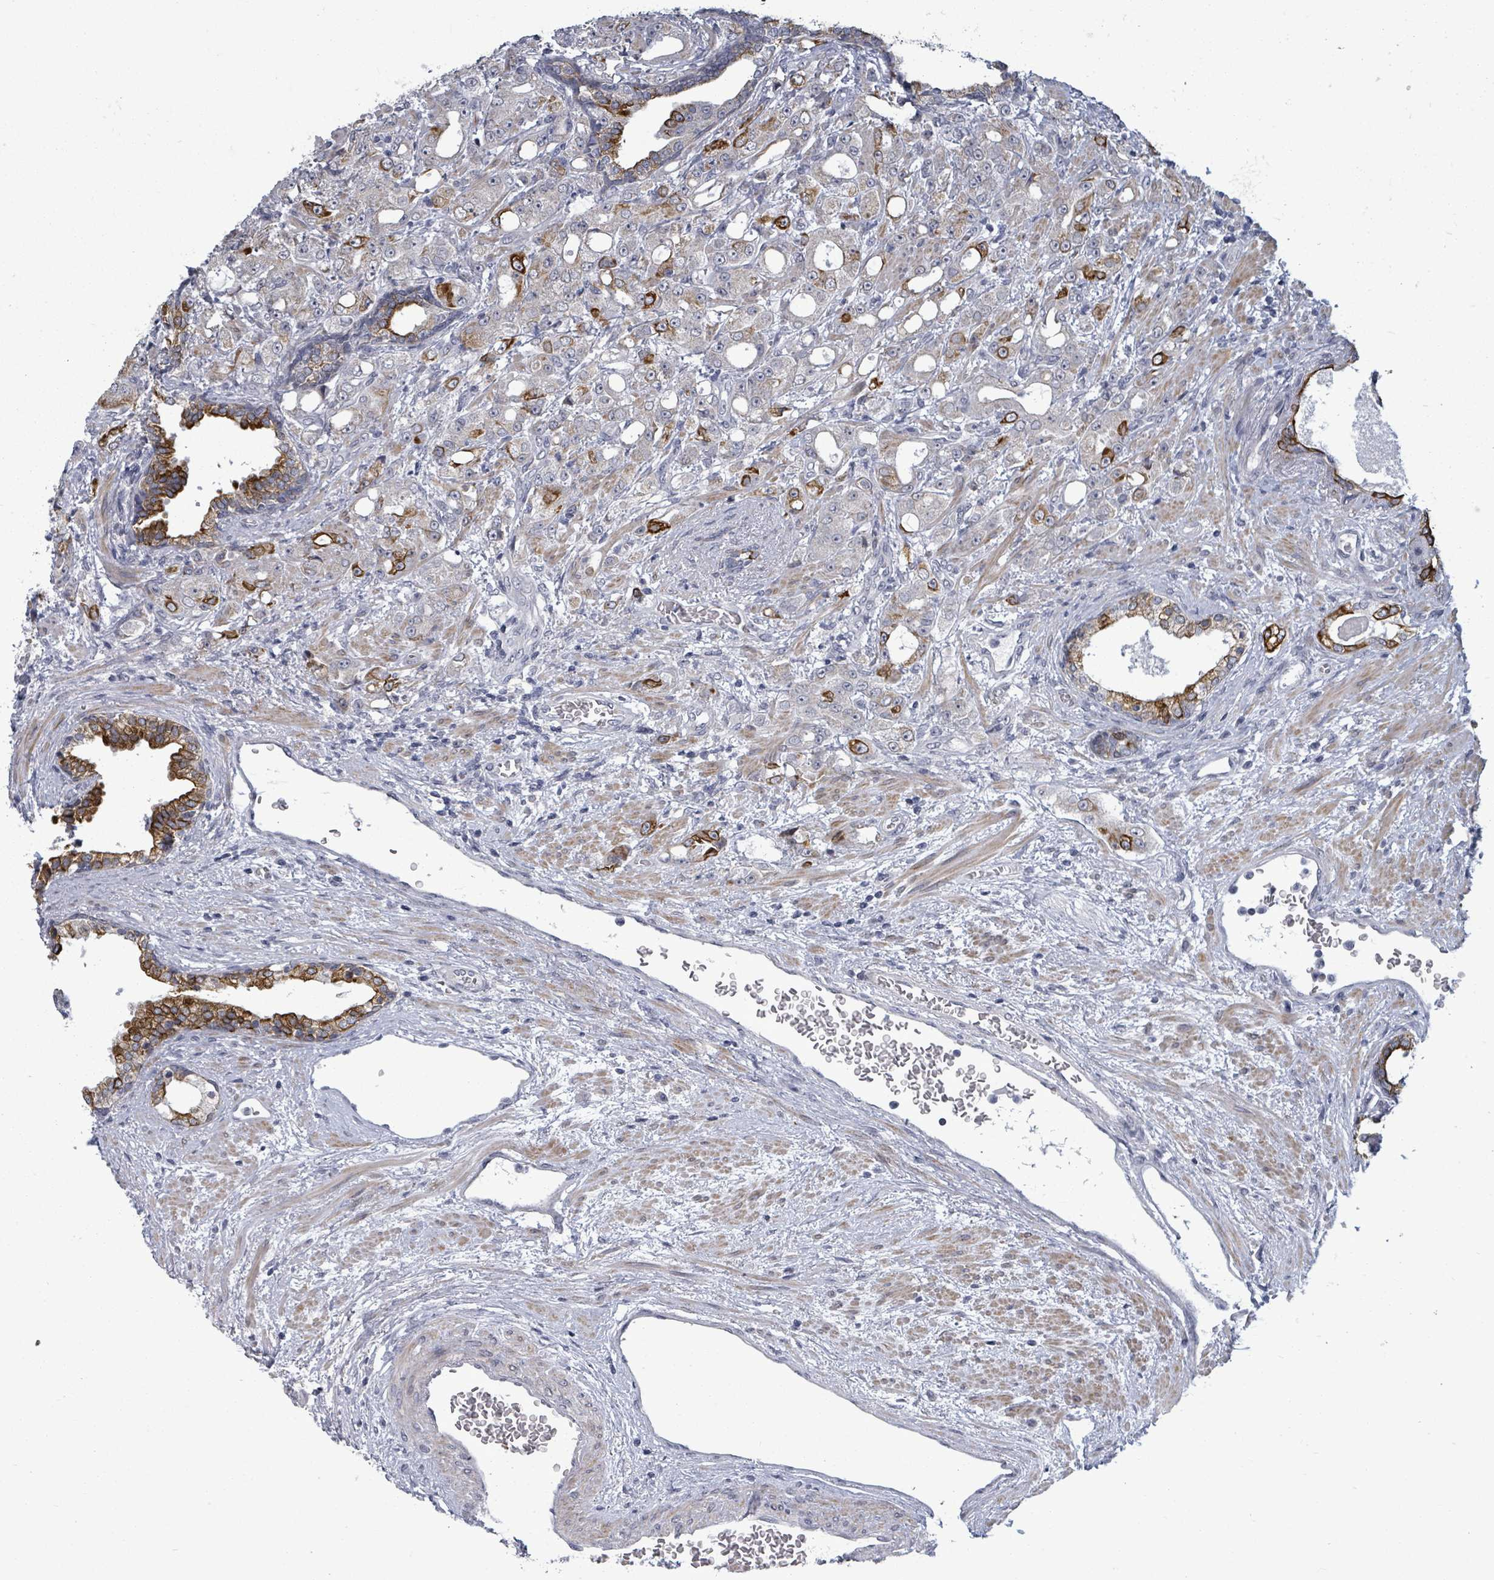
{"staining": {"intensity": "strong", "quantity": "<25%", "location": "cytoplasmic/membranous"}, "tissue": "prostate cancer", "cell_type": "Tumor cells", "image_type": "cancer", "snomed": [{"axis": "morphology", "description": "Adenocarcinoma, High grade"}, {"axis": "topography", "description": "Prostate"}], "caption": "The image shows immunohistochemical staining of prostate high-grade adenocarcinoma. There is strong cytoplasmic/membranous positivity is appreciated in about <25% of tumor cells.", "gene": "PTPN20", "patient": {"sex": "male", "age": 69}}